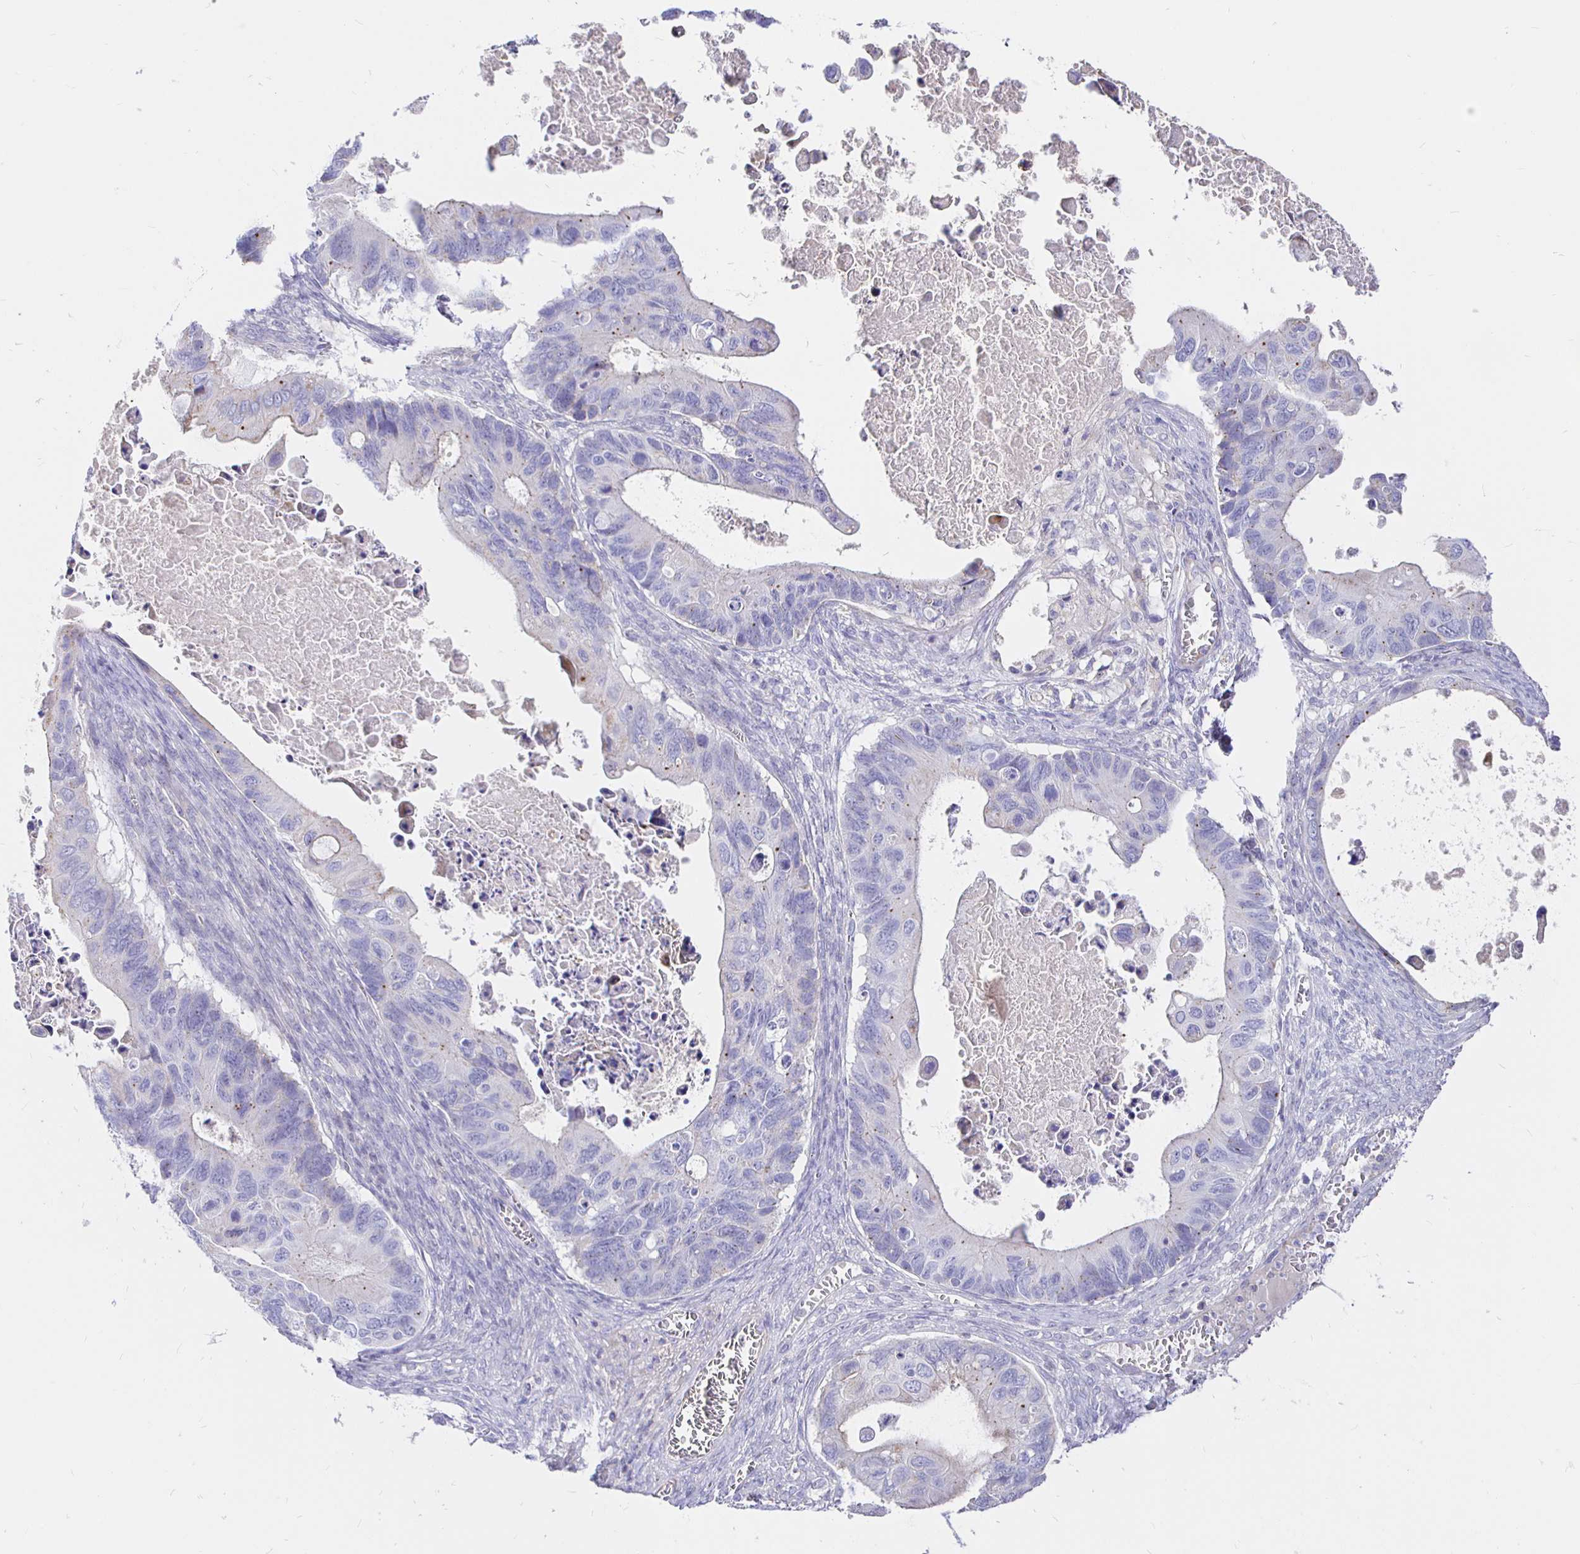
{"staining": {"intensity": "negative", "quantity": "none", "location": "none"}, "tissue": "ovarian cancer", "cell_type": "Tumor cells", "image_type": "cancer", "snomed": [{"axis": "morphology", "description": "Cystadenocarcinoma, mucinous, NOS"}, {"axis": "topography", "description": "Ovary"}], "caption": "DAB immunohistochemical staining of ovarian cancer shows no significant expression in tumor cells.", "gene": "NECAB1", "patient": {"sex": "female", "age": 64}}